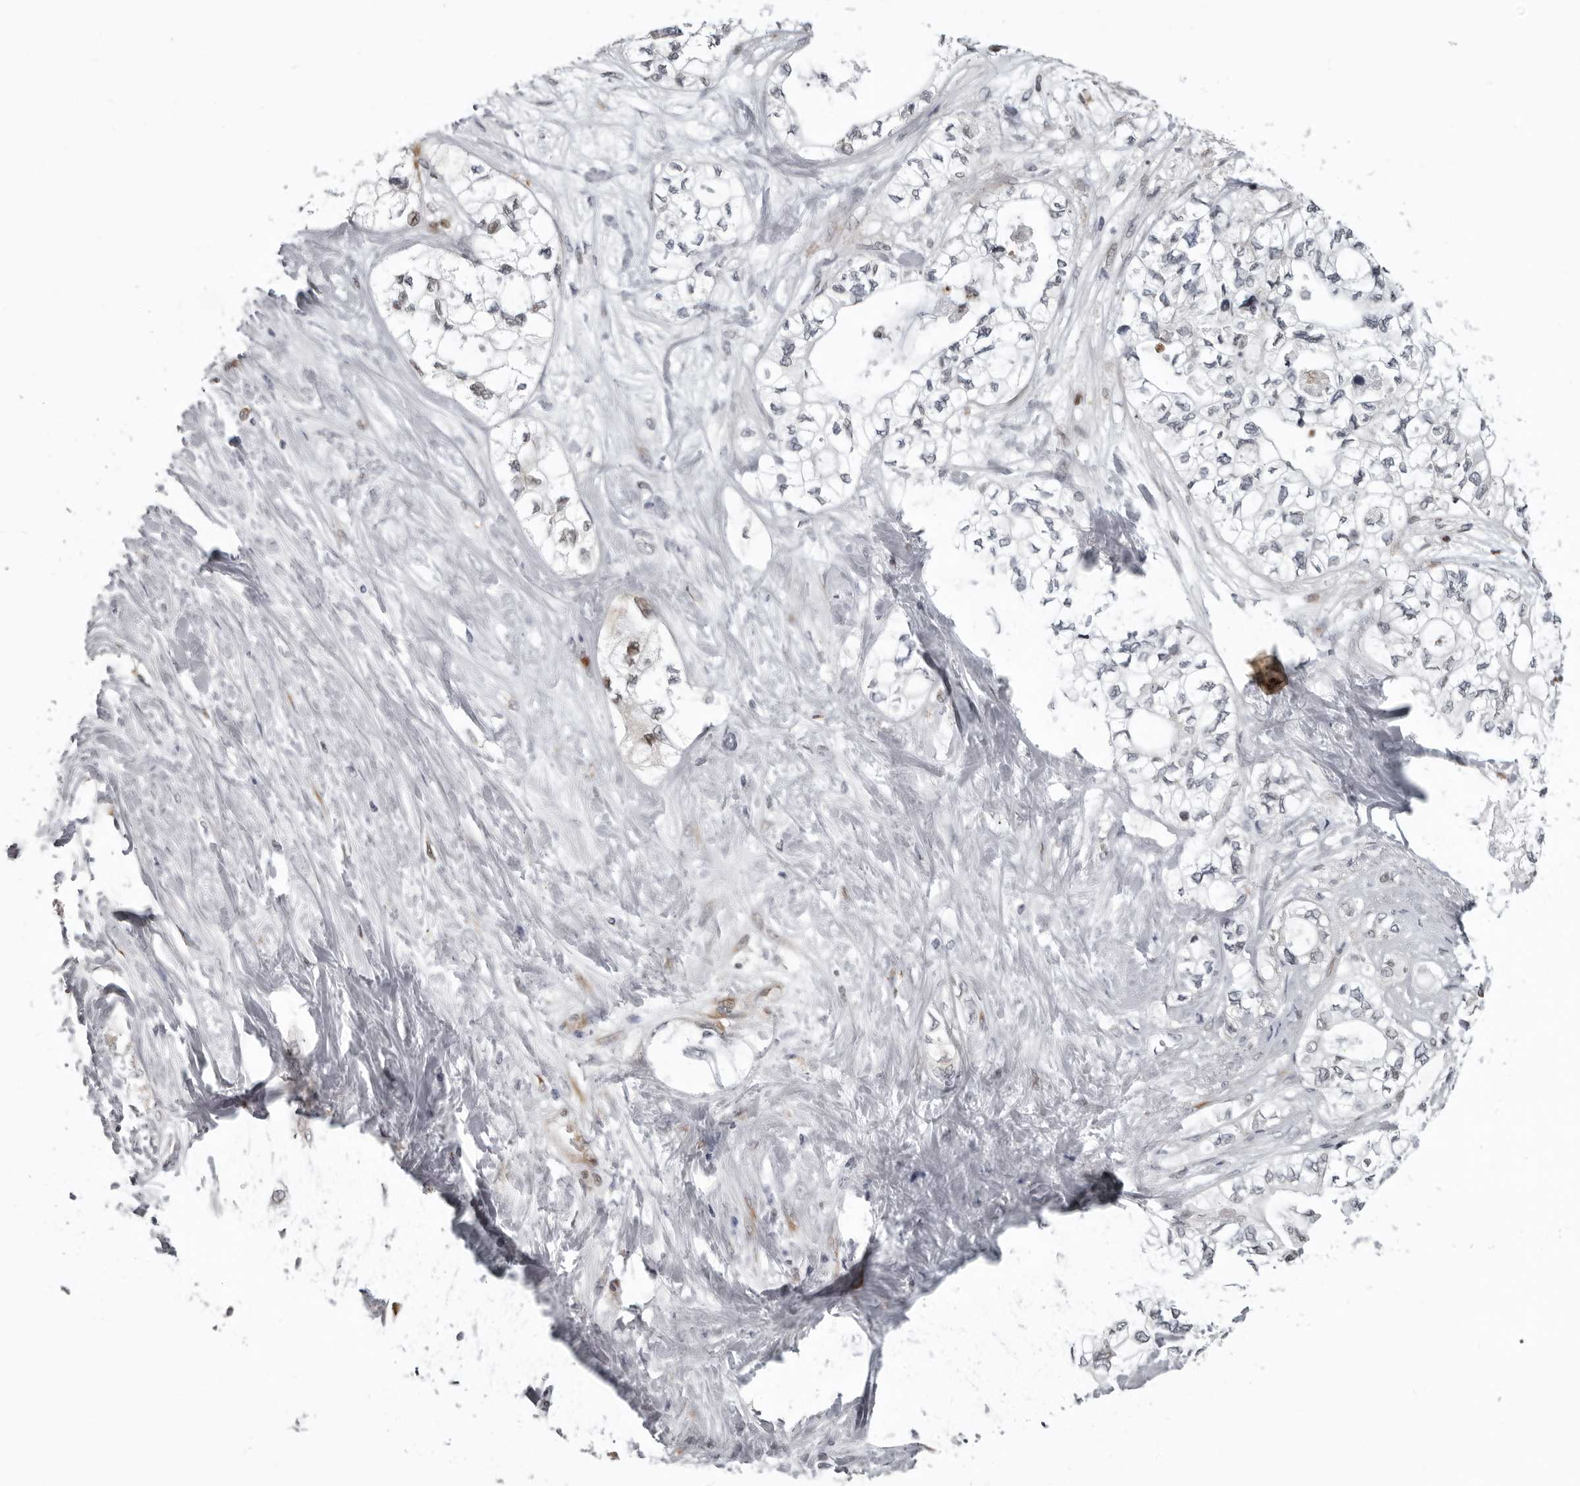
{"staining": {"intensity": "moderate", "quantity": "25%-75%", "location": "cytoplasmic/membranous"}, "tissue": "pancreatic cancer", "cell_type": "Tumor cells", "image_type": "cancer", "snomed": [{"axis": "morphology", "description": "Adenocarcinoma, NOS"}, {"axis": "topography", "description": "Pancreas"}], "caption": "An immunohistochemistry (IHC) histopathology image of tumor tissue is shown. Protein staining in brown shows moderate cytoplasmic/membranous positivity in pancreatic cancer (adenocarcinoma) within tumor cells. Nuclei are stained in blue.", "gene": "THOP1", "patient": {"sex": "male", "age": 70}}